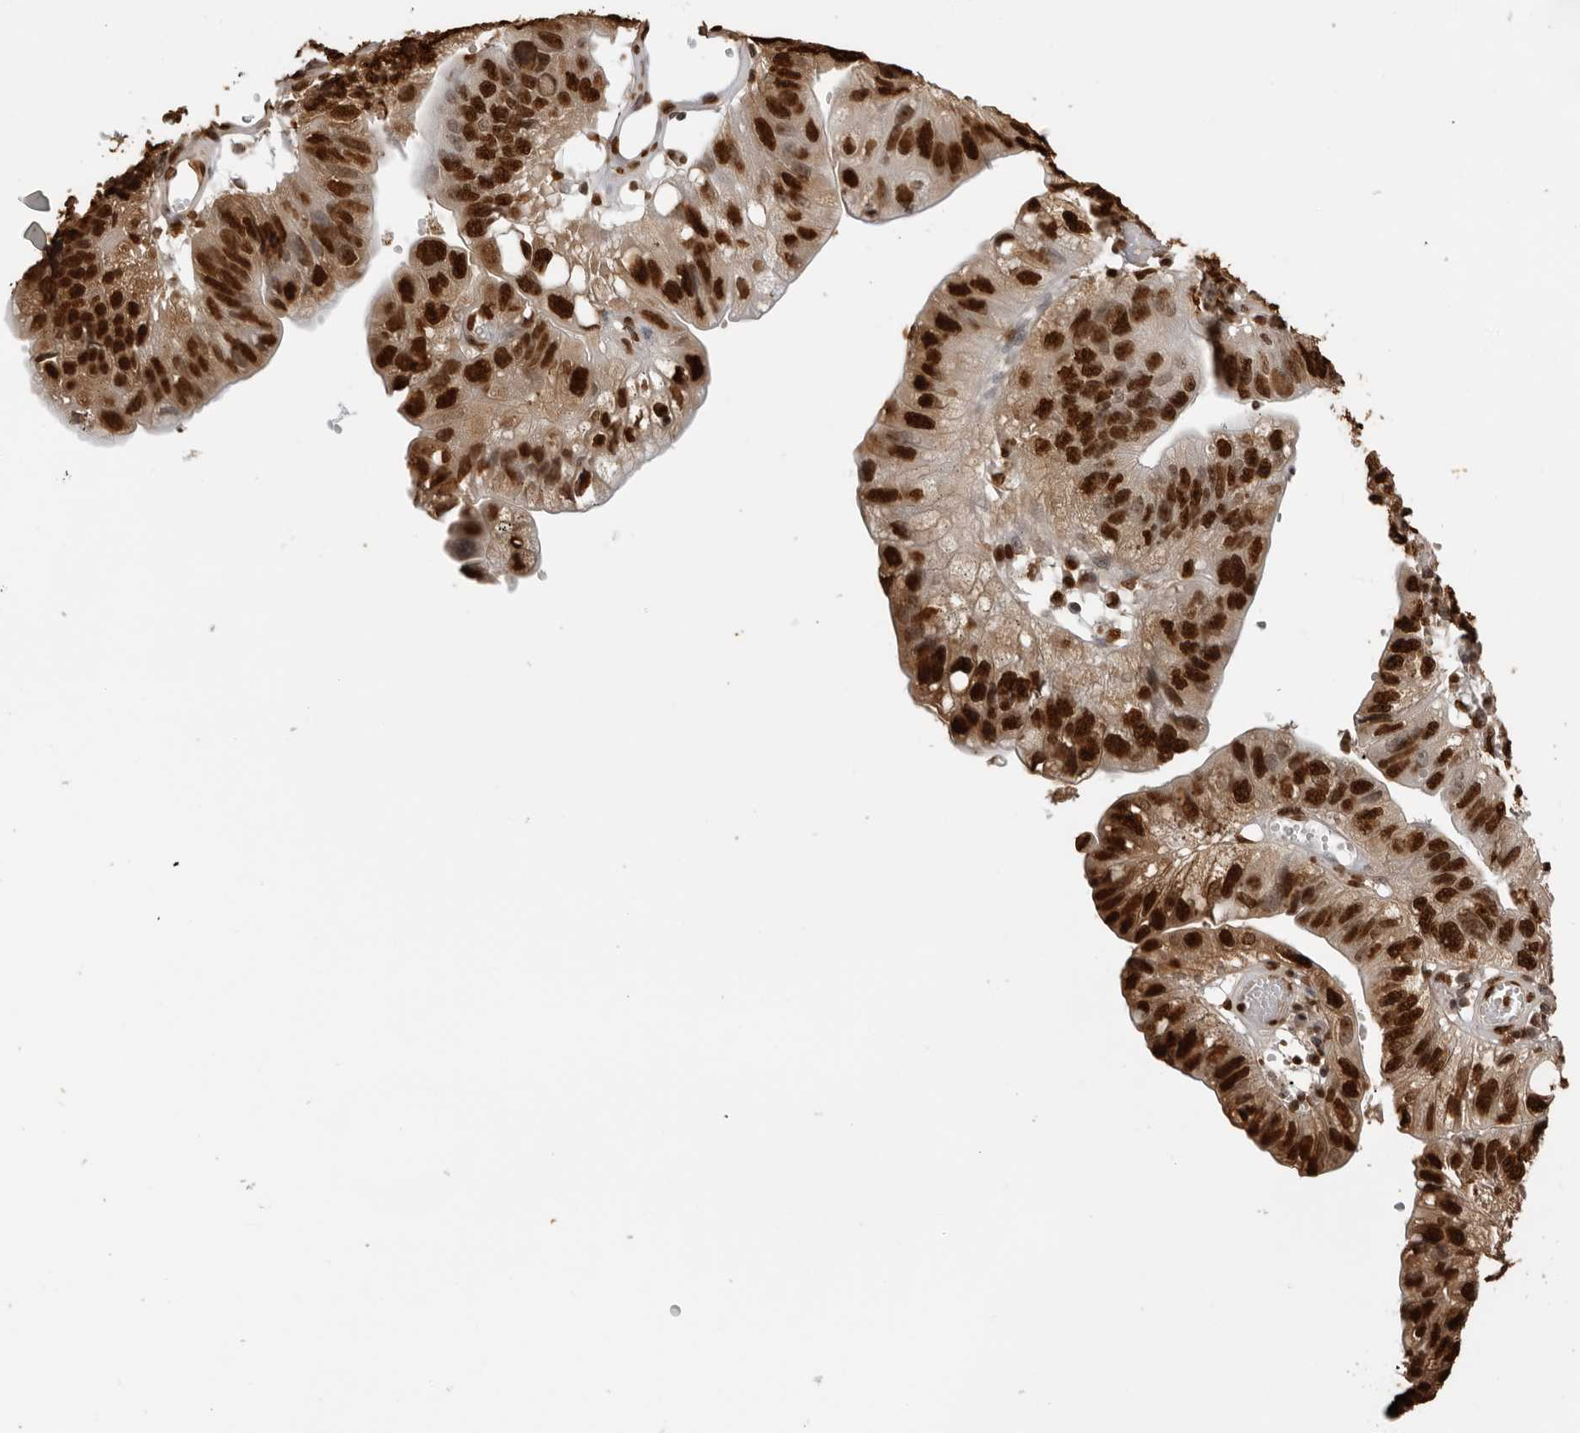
{"staining": {"intensity": "strong", "quantity": ">75%", "location": "nuclear"}, "tissue": "stomach cancer", "cell_type": "Tumor cells", "image_type": "cancer", "snomed": [{"axis": "morphology", "description": "Adenocarcinoma, NOS"}, {"axis": "topography", "description": "Stomach"}], "caption": "Stomach adenocarcinoma stained with a protein marker exhibits strong staining in tumor cells.", "gene": "ZFP91", "patient": {"sex": "male", "age": 59}}